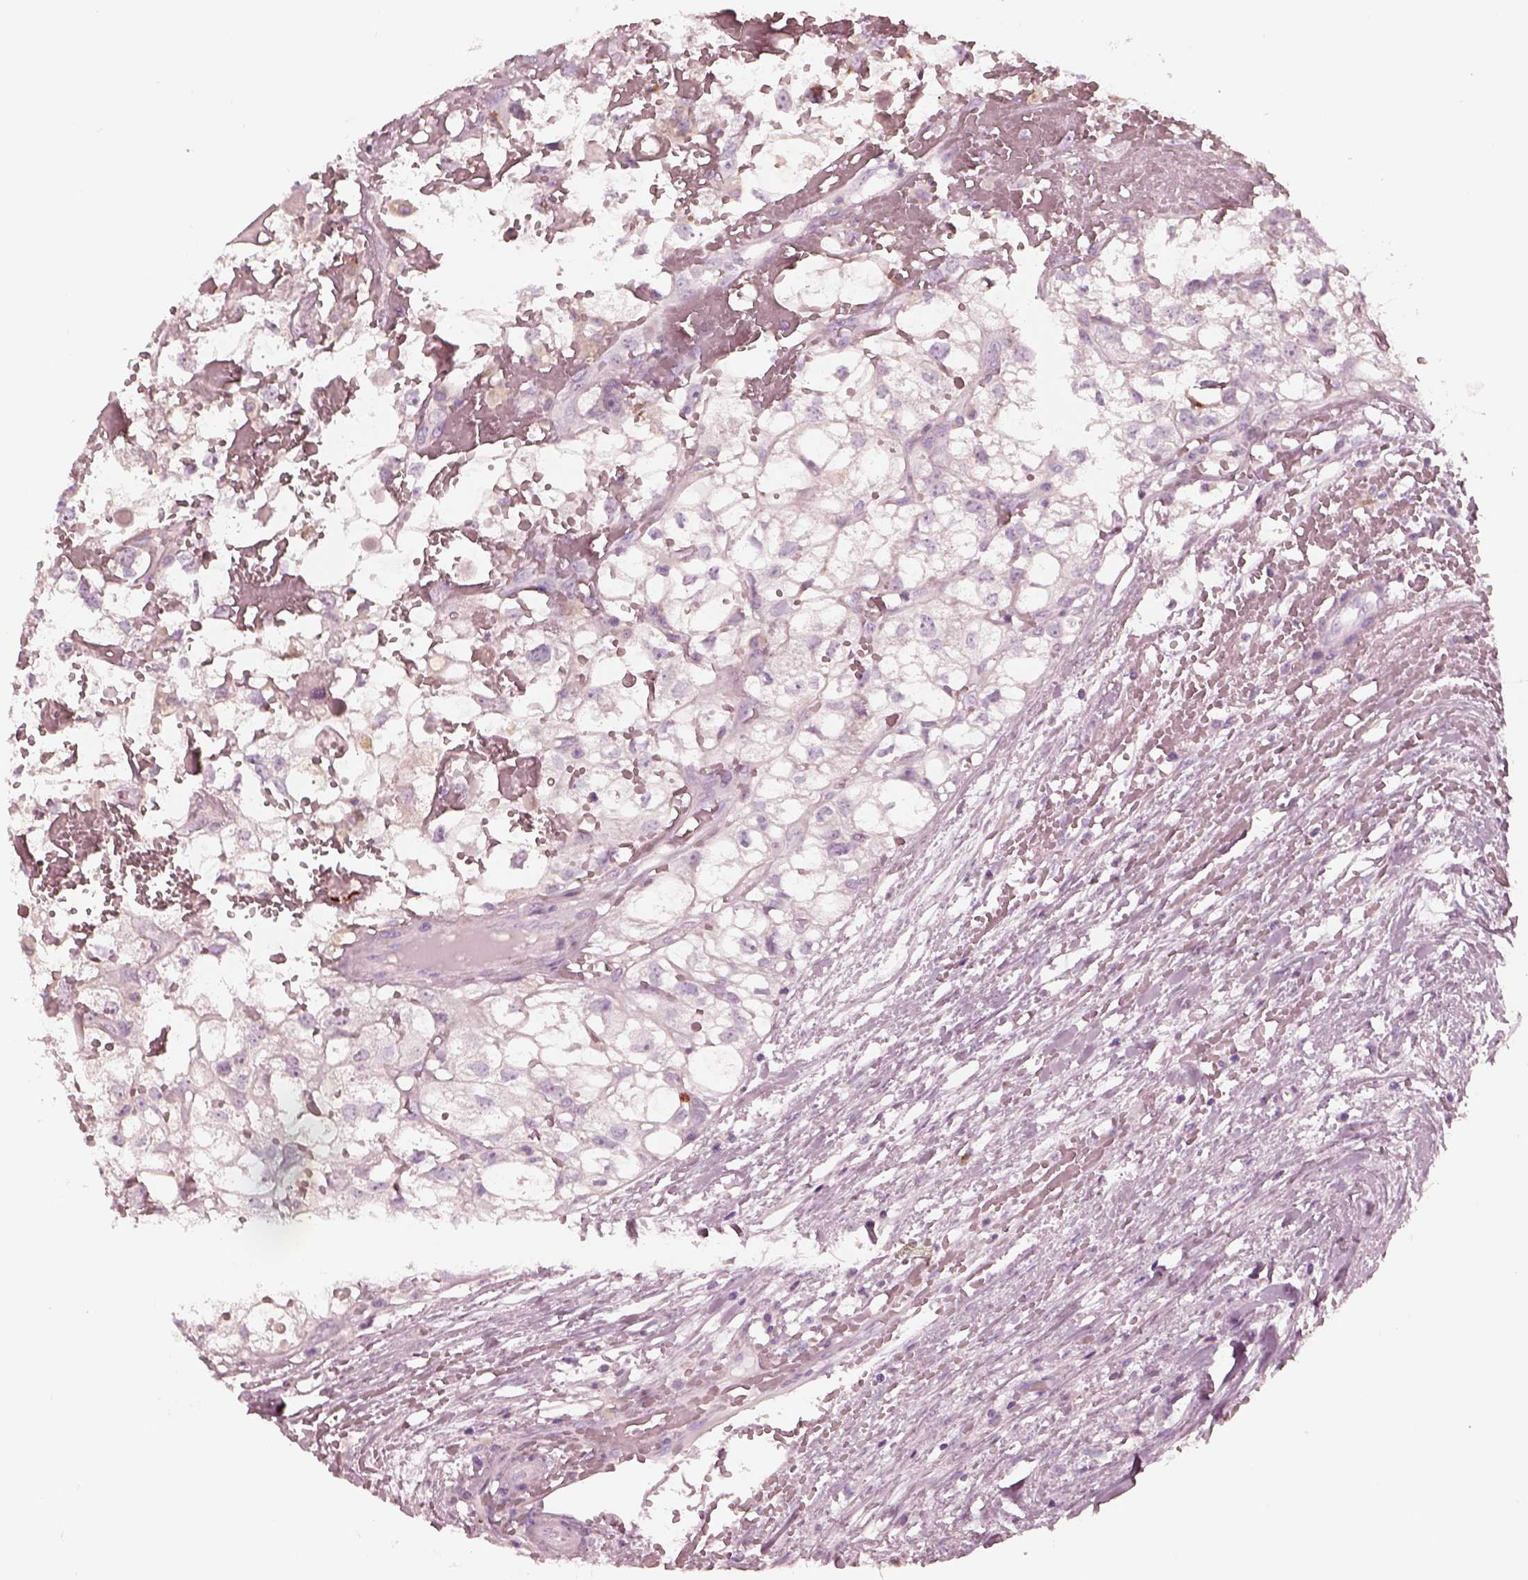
{"staining": {"intensity": "negative", "quantity": "none", "location": "none"}, "tissue": "renal cancer", "cell_type": "Tumor cells", "image_type": "cancer", "snomed": [{"axis": "morphology", "description": "Adenocarcinoma, NOS"}, {"axis": "topography", "description": "Kidney"}], "caption": "Immunohistochemistry (IHC) image of renal cancer (adenocarcinoma) stained for a protein (brown), which reveals no expression in tumor cells. (DAB immunohistochemistry (IHC) visualized using brightfield microscopy, high magnification).", "gene": "CADM2", "patient": {"sex": "male", "age": 56}}